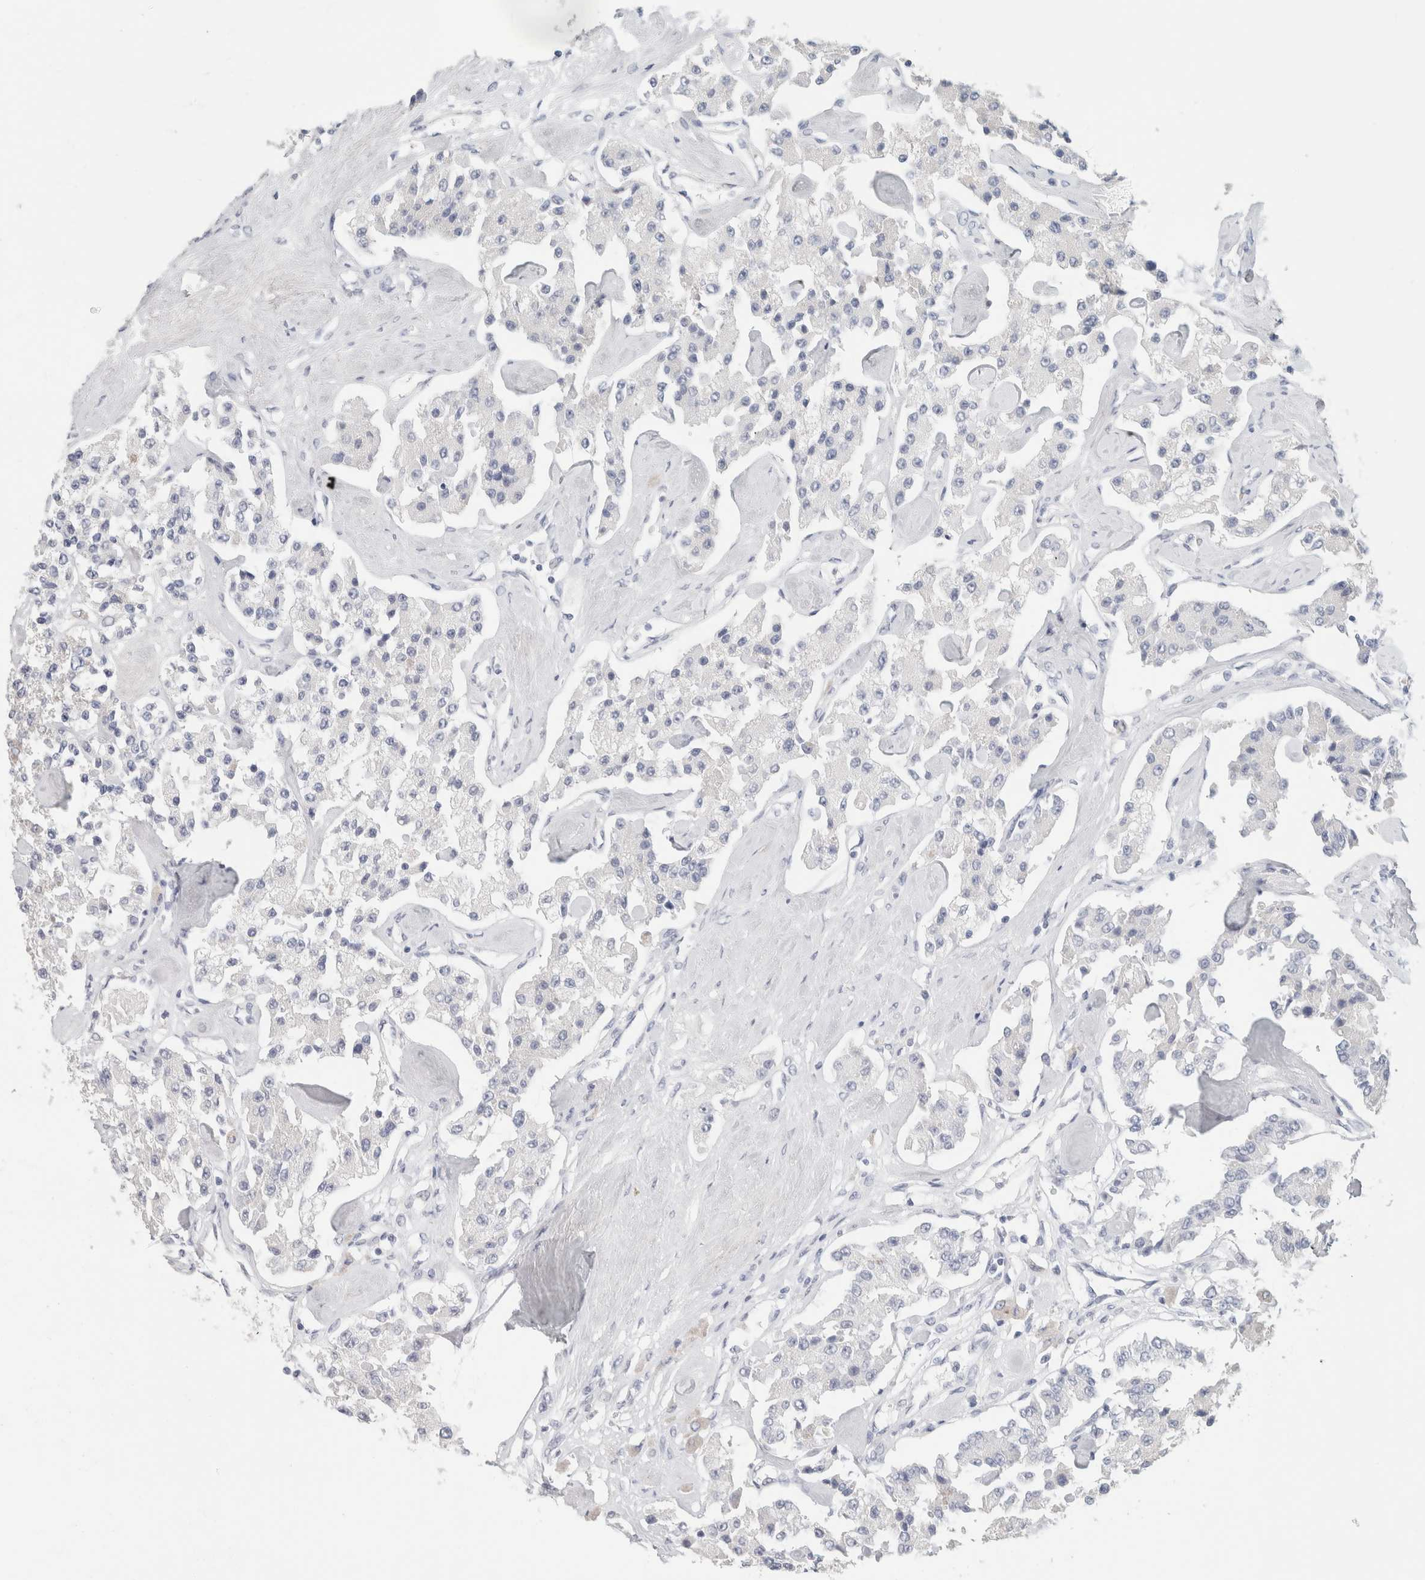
{"staining": {"intensity": "negative", "quantity": "none", "location": "none"}, "tissue": "carcinoid", "cell_type": "Tumor cells", "image_type": "cancer", "snomed": [{"axis": "morphology", "description": "Carcinoid, malignant, NOS"}, {"axis": "topography", "description": "Pancreas"}], "caption": "Carcinoid (malignant) was stained to show a protein in brown. There is no significant staining in tumor cells. (Immunohistochemistry (ihc), brightfield microscopy, high magnification).", "gene": "IL6", "patient": {"sex": "male", "age": 41}}